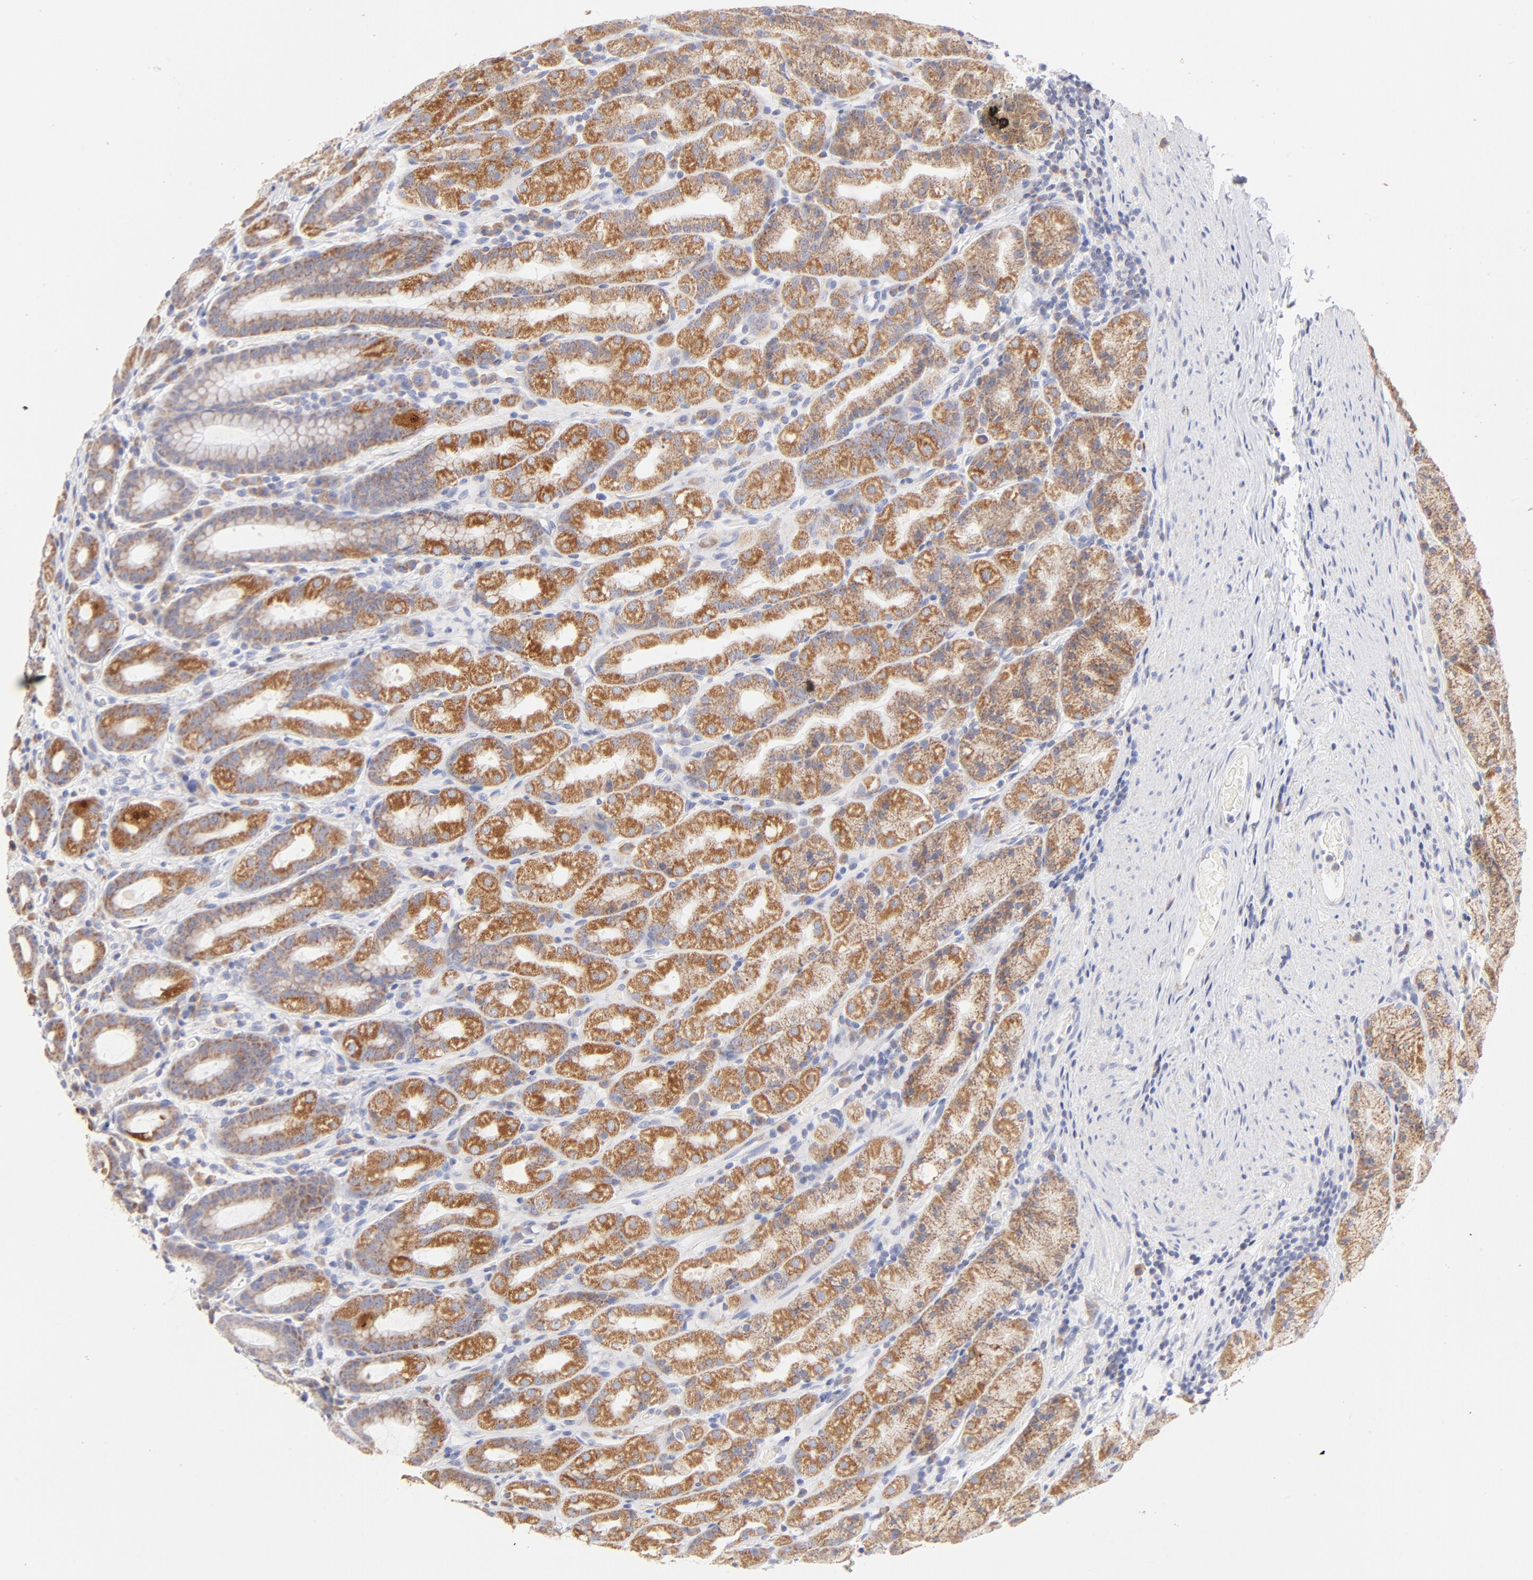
{"staining": {"intensity": "moderate", "quantity": "25%-75%", "location": "cytoplasmic/membranous"}, "tissue": "stomach", "cell_type": "Glandular cells", "image_type": "normal", "snomed": [{"axis": "morphology", "description": "Normal tissue, NOS"}, {"axis": "topography", "description": "Stomach, upper"}], "caption": "An image of human stomach stained for a protein displays moderate cytoplasmic/membranous brown staining in glandular cells.", "gene": "TIMM8A", "patient": {"sex": "male", "age": 68}}